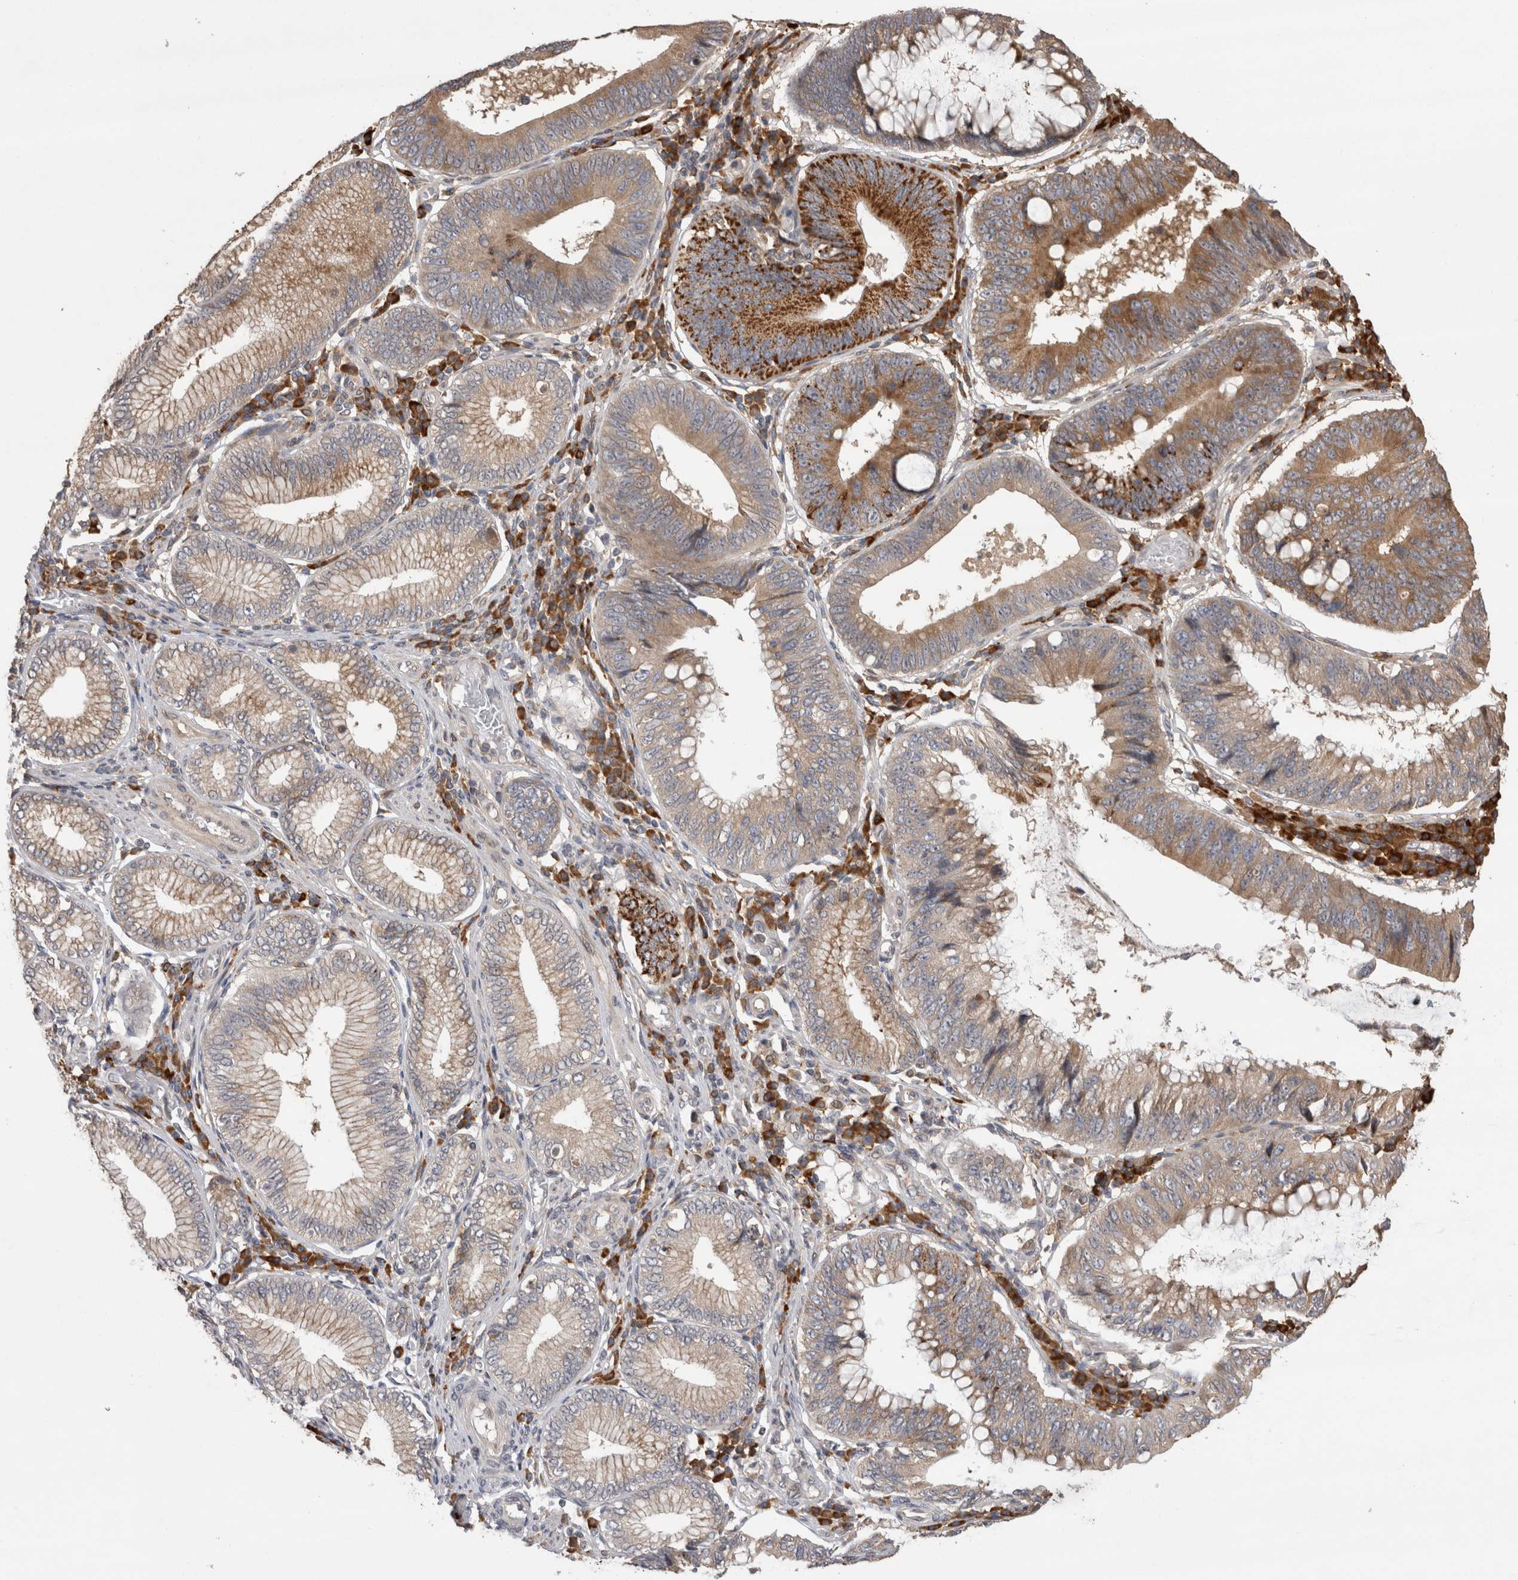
{"staining": {"intensity": "moderate", "quantity": "25%-75%", "location": "cytoplasmic/membranous"}, "tissue": "stomach cancer", "cell_type": "Tumor cells", "image_type": "cancer", "snomed": [{"axis": "morphology", "description": "Adenocarcinoma, NOS"}, {"axis": "topography", "description": "Stomach"}], "caption": "Immunohistochemical staining of stomach adenocarcinoma displays moderate cytoplasmic/membranous protein expression in approximately 25%-75% of tumor cells.", "gene": "TBCE", "patient": {"sex": "male", "age": 59}}